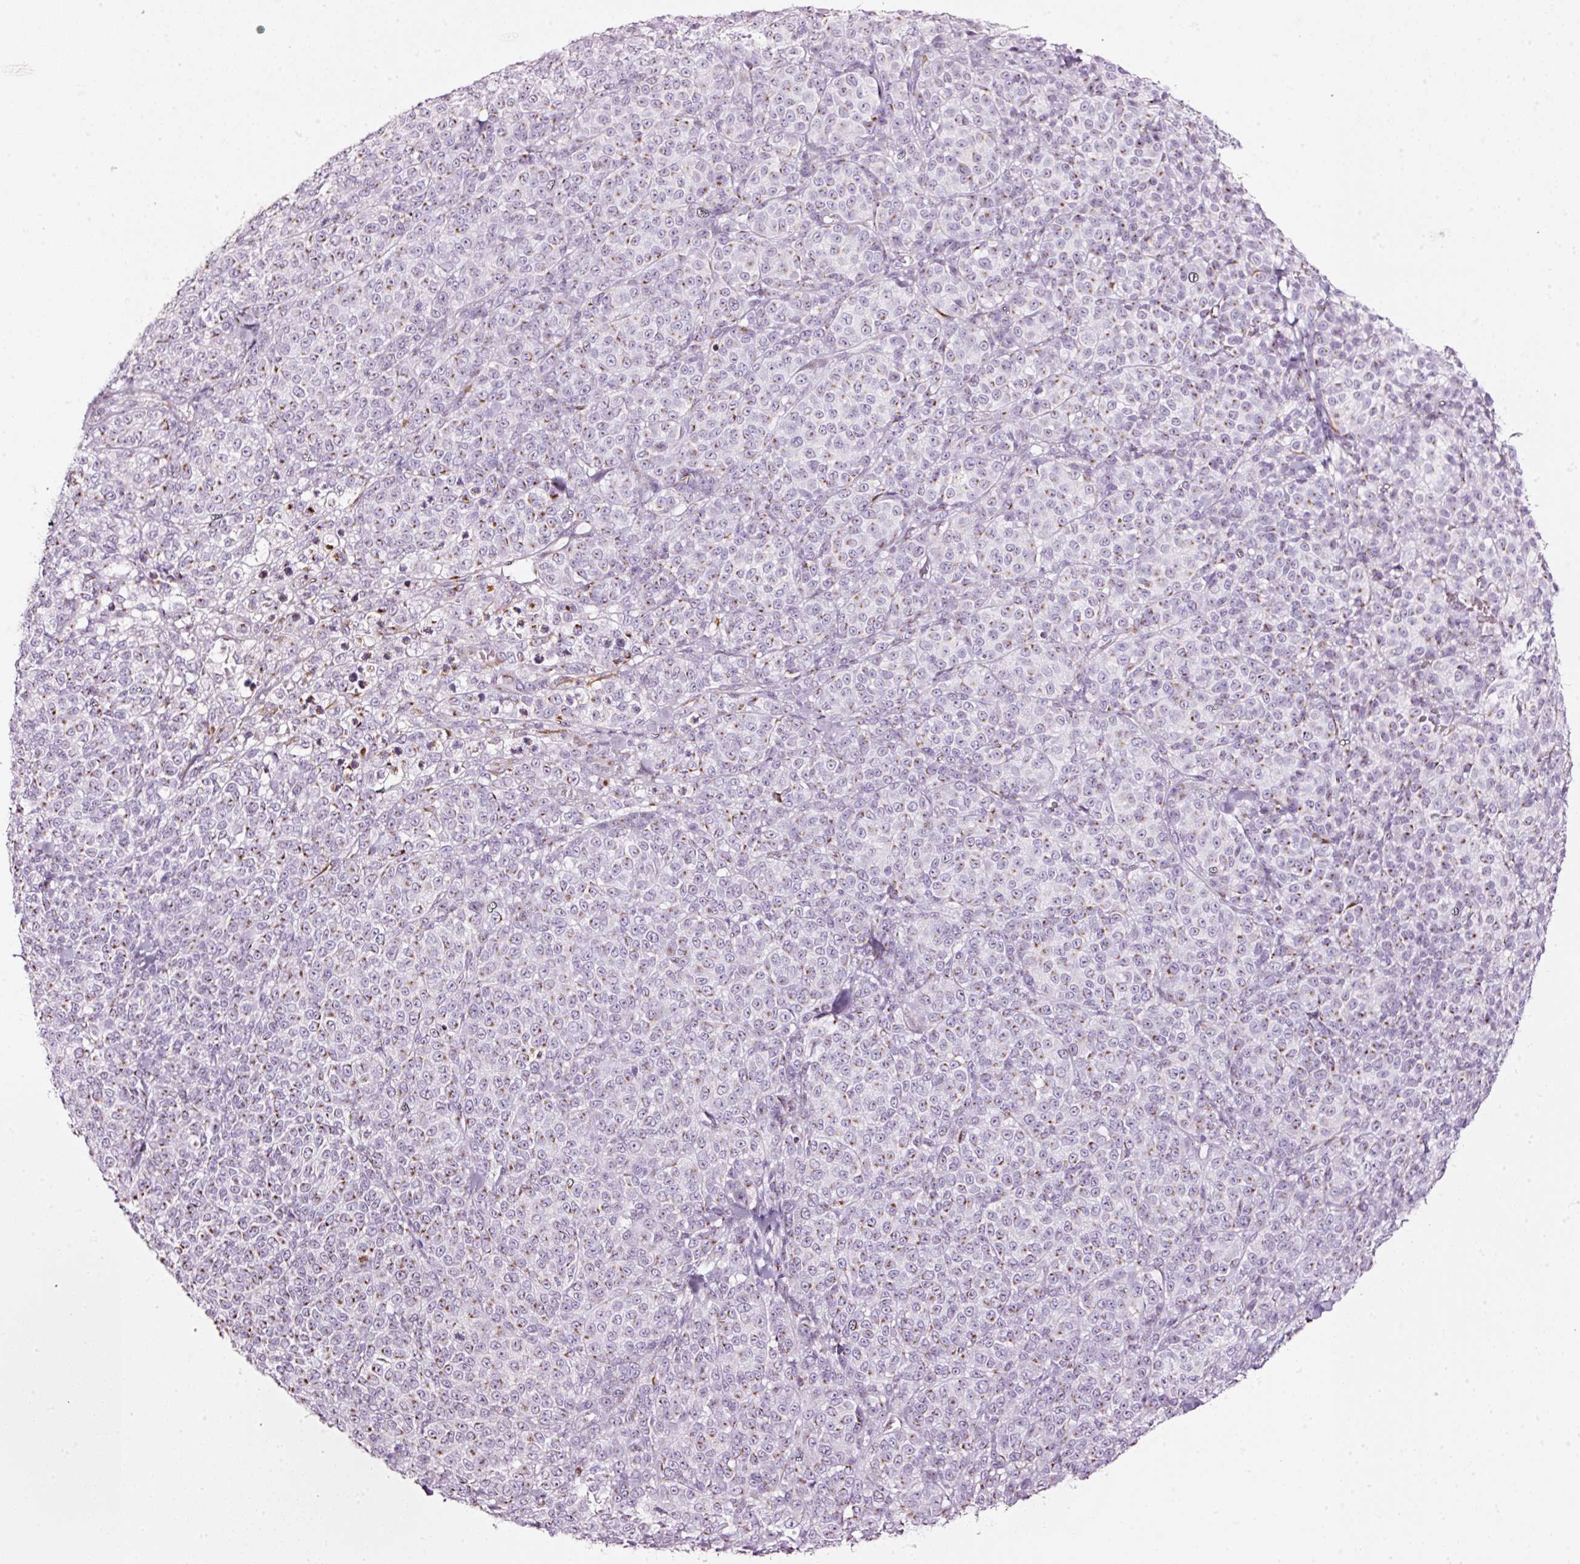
{"staining": {"intensity": "moderate", "quantity": "25%-75%", "location": "cytoplasmic/membranous"}, "tissue": "melanoma", "cell_type": "Tumor cells", "image_type": "cancer", "snomed": [{"axis": "morphology", "description": "Normal tissue, NOS"}, {"axis": "morphology", "description": "Malignant melanoma, NOS"}, {"axis": "topography", "description": "Skin"}], "caption": "Immunohistochemical staining of human melanoma reveals medium levels of moderate cytoplasmic/membranous expression in about 25%-75% of tumor cells.", "gene": "SDF4", "patient": {"sex": "female", "age": 34}}